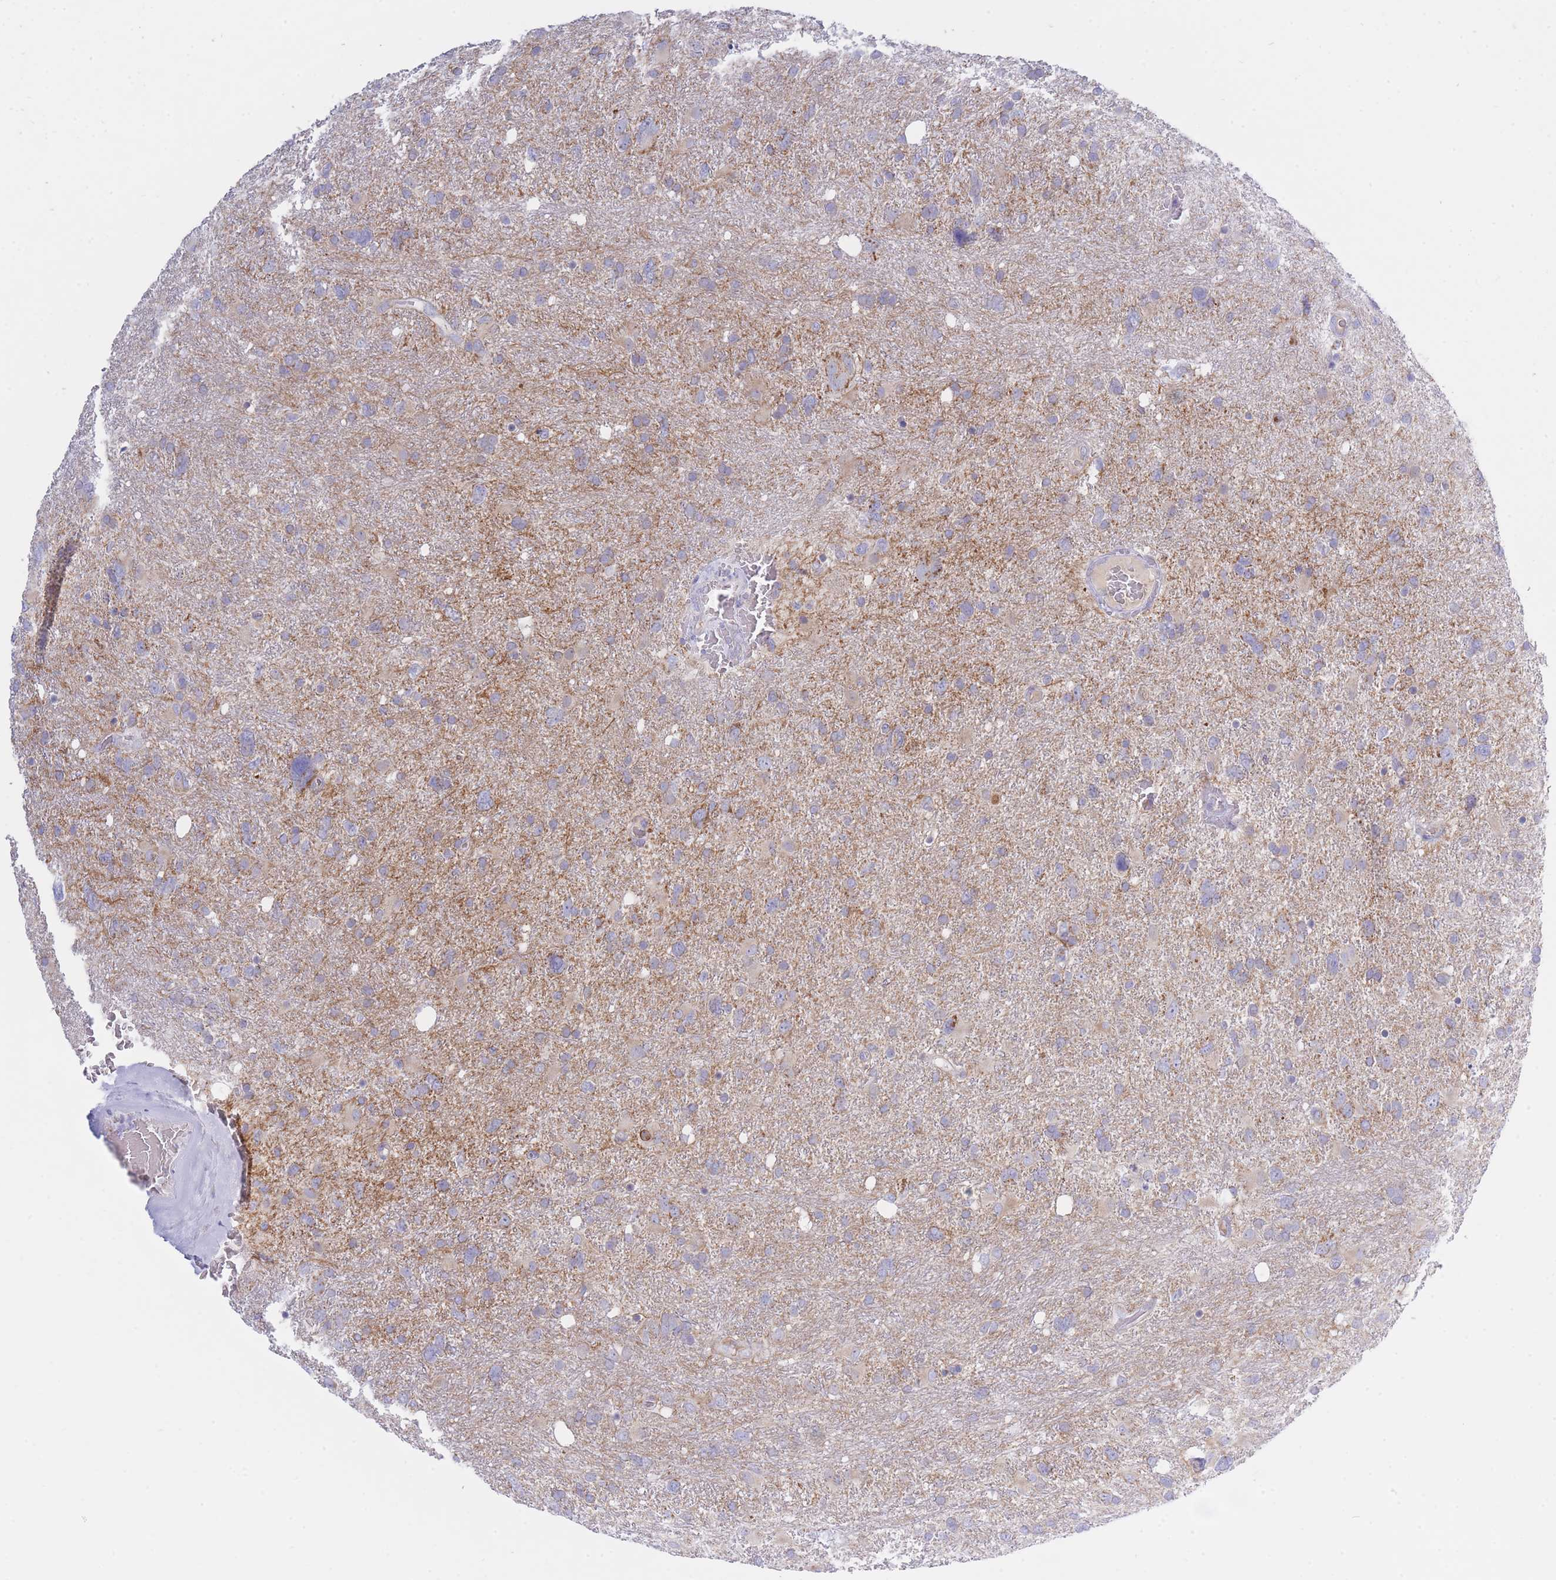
{"staining": {"intensity": "moderate", "quantity": "<25%", "location": "cytoplasmic/membranous"}, "tissue": "glioma", "cell_type": "Tumor cells", "image_type": "cancer", "snomed": [{"axis": "morphology", "description": "Glioma, malignant, High grade"}, {"axis": "topography", "description": "Brain"}], "caption": "Protein expression analysis of glioma reveals moderate cytoplasmic/membranous positivity in about <25% of tumor cells.", "gene": "NANP", "patient": {"sex": "male", "age": 61}}